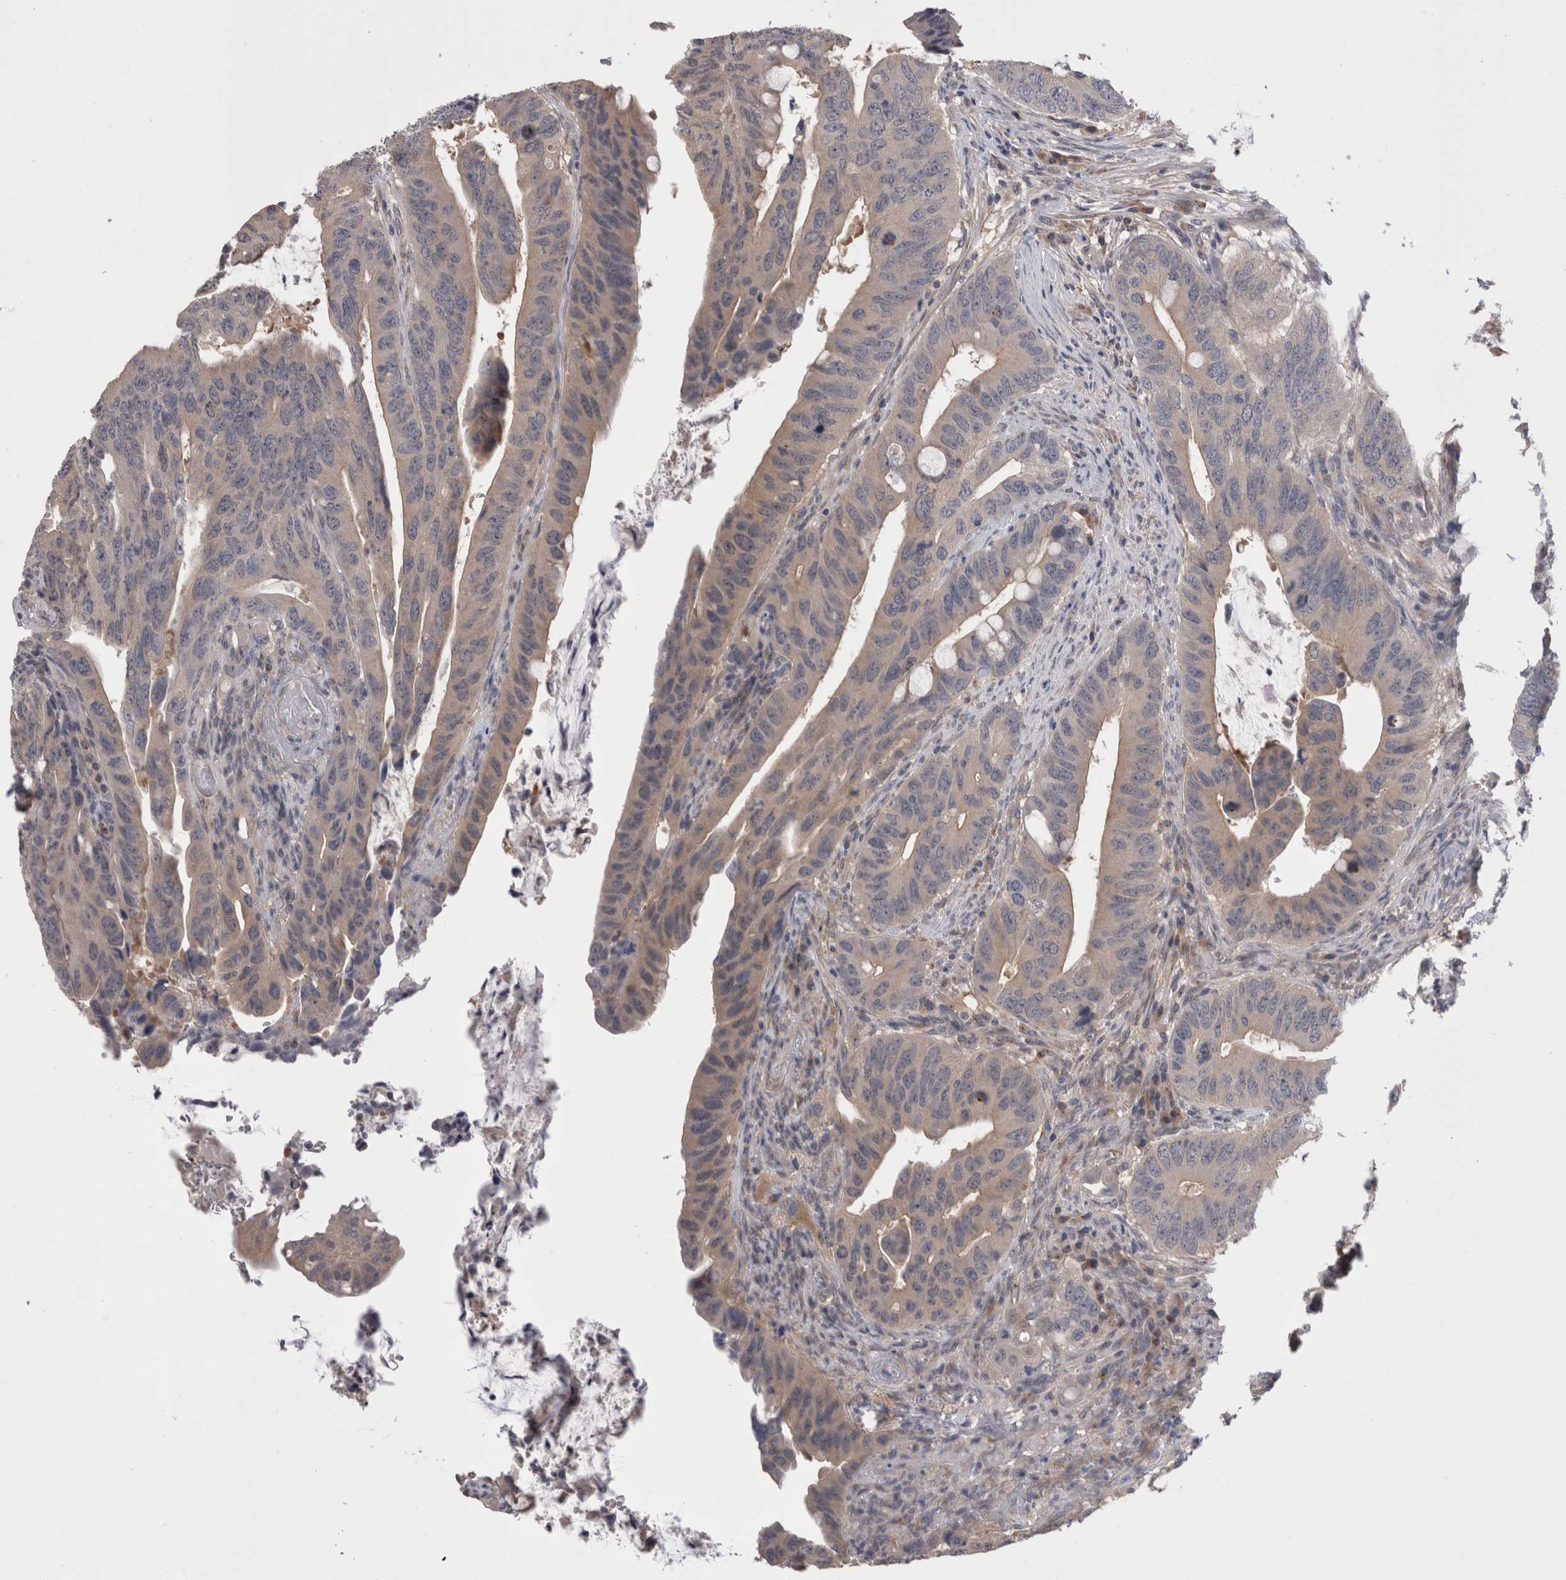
{"staining": {"intensity": "weak", "quantity": "25%-75%", "location": "cytoplasmic/membranous"}, "tissue": "colorectal cancer", "cell_type": "Tumor cells", "image_type": "cancer", "snomed": [{"axis": "morphology", "description": "Adenocarcinoma, NOS"}, {"axis": "topography", "description": "Colon"}], "caption": "A low amount of weak cytoplasmic/membranous expression is appreciated in approximately 25%-75% of tumor cells in colorectal adenocarcinoma tissue. (brown staining indicates protein expression, while blue staining denotes nuclei).", "gene": "DCTN6", "patient": {"sex": "male", "age": 71}}